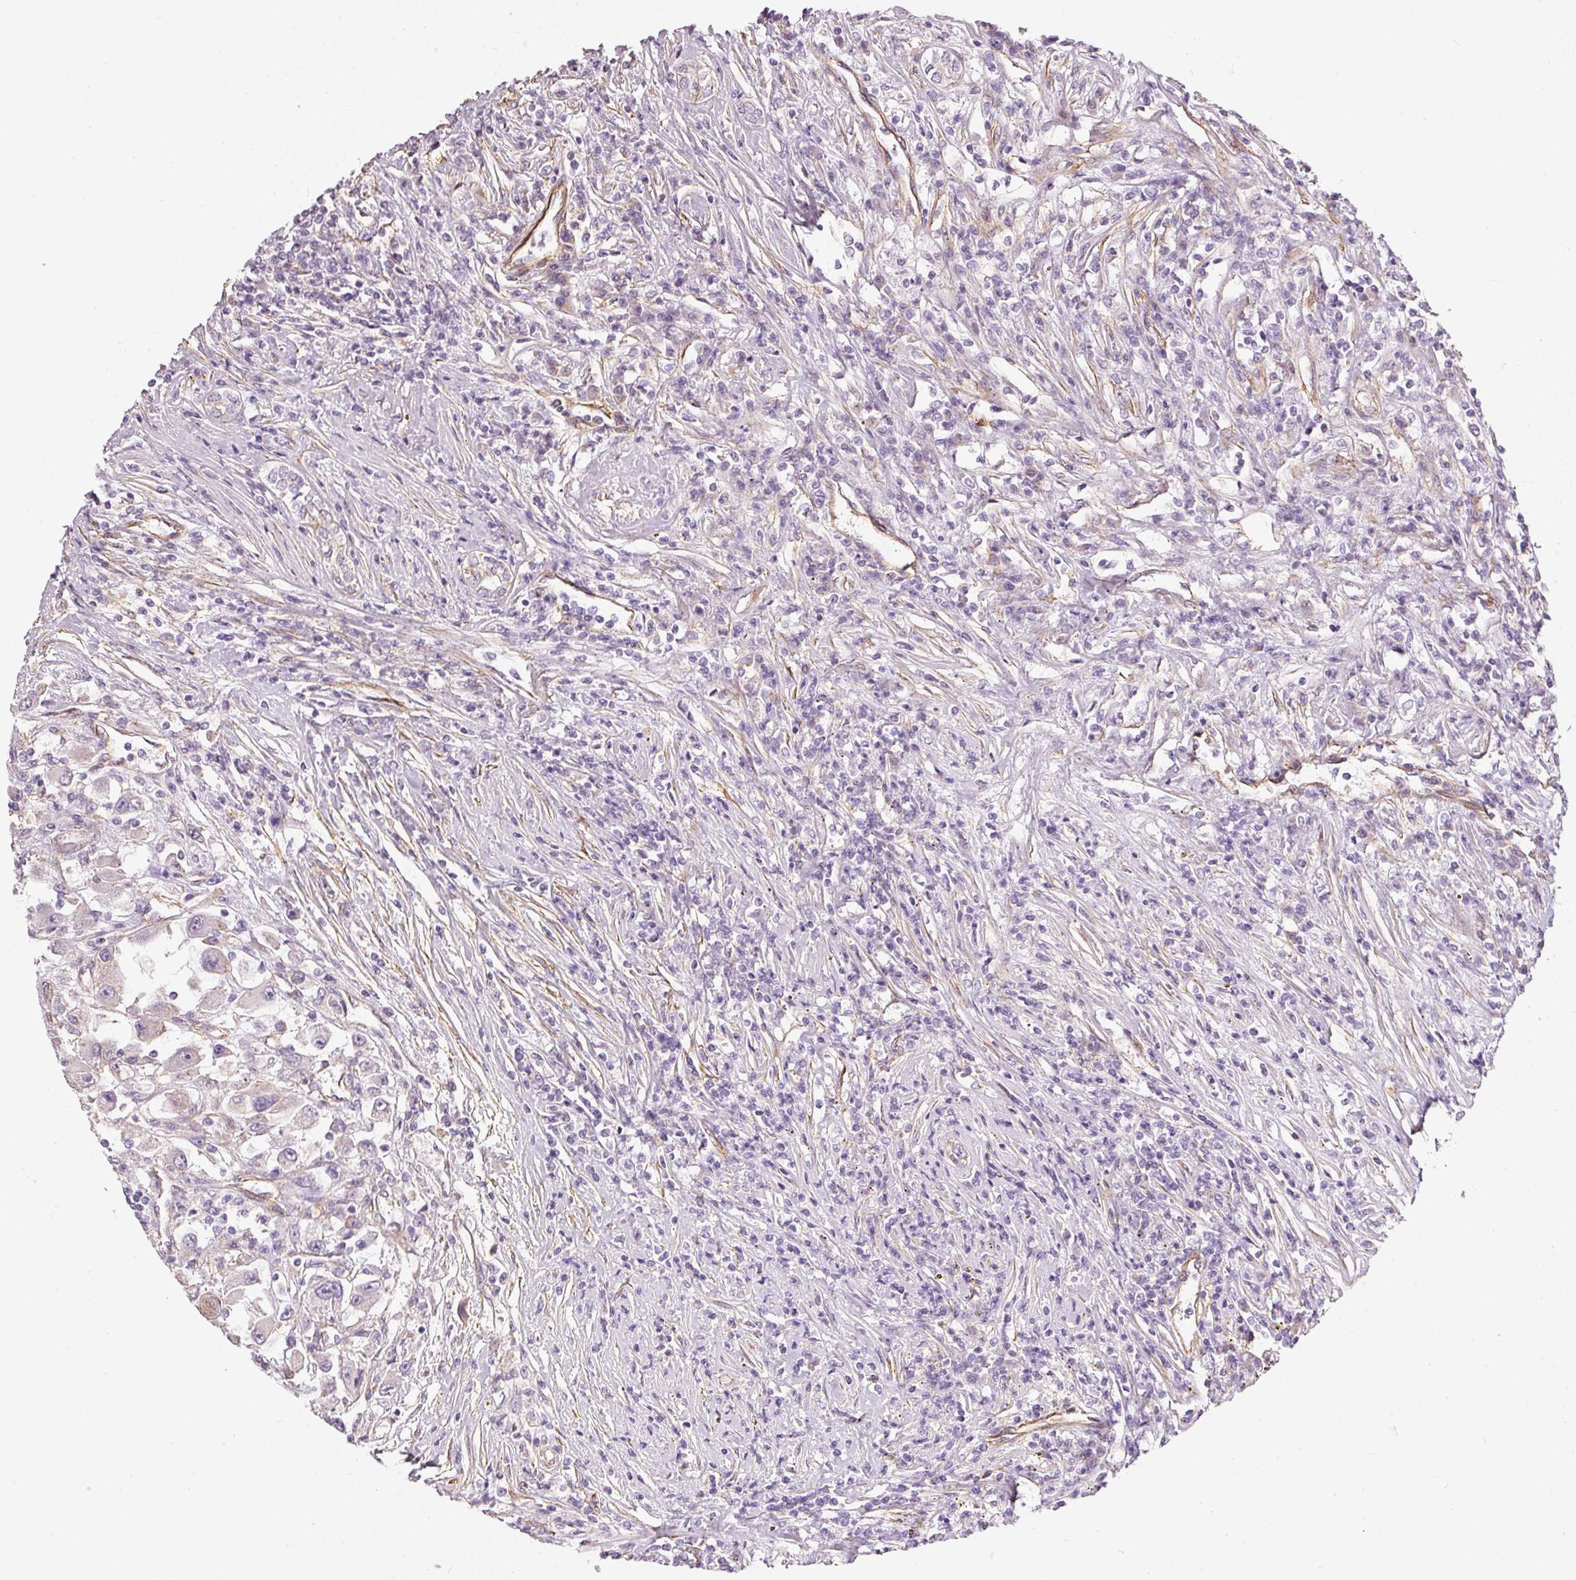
{"staining": {"intensity": "negative", "quantity": "none", "location": "none"}, "tissue": "renal cancer", "cell_type": "Tumor cells", "image_type": "cancer", "snomed": [{"axis": "morphology", "description": "Adenocarcinoma, NOS"}, {"axis": "topography", "description": "Kidney"}], "caption": "An image of renal cancer (adenocarcinoma) stained for a protein shows no brown staining in tumor cells.", "gene": "OSR2", "patient": {"sex": "female", "age": 67}}